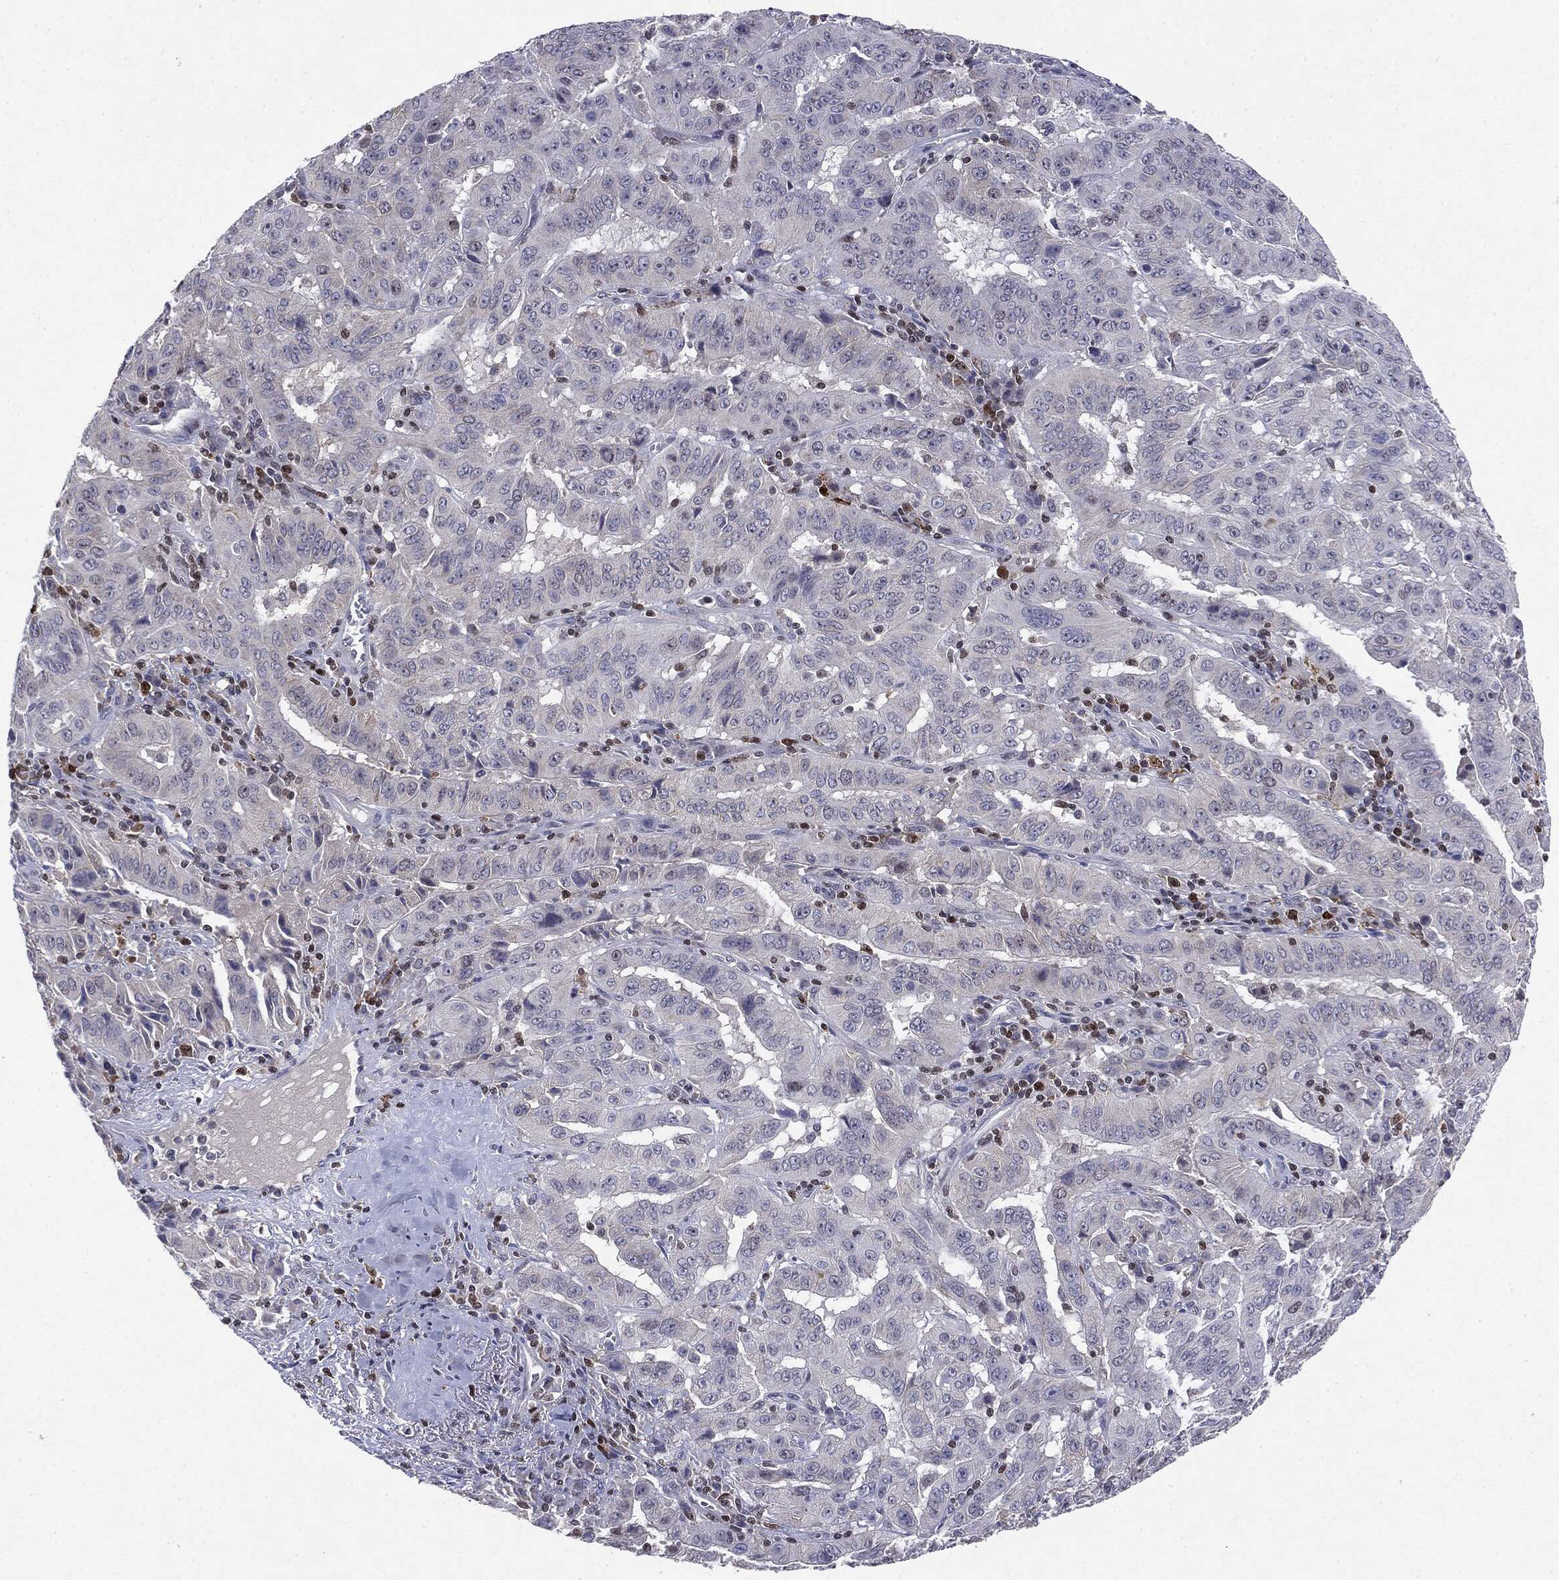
{"staining": {"intensity": "negative", "quantity": "none", "location": "none"}, "tissue": "pancreatic cancer", "cell_type": "Tumor cells", "image_type": "cancer", "snomed": [{"axis": "morphology", "description": "Adenocarcinoma, NOS"}, {"axis": "topography", "description": "Pancreas"}], "caption": "This is an immunohistochemistry histopathology image of pancreatic adenocarcinoma. There is no positivity in tumor cells.", "gene": "KIF2C", "patient": {"sex": "male", "age": 63}}